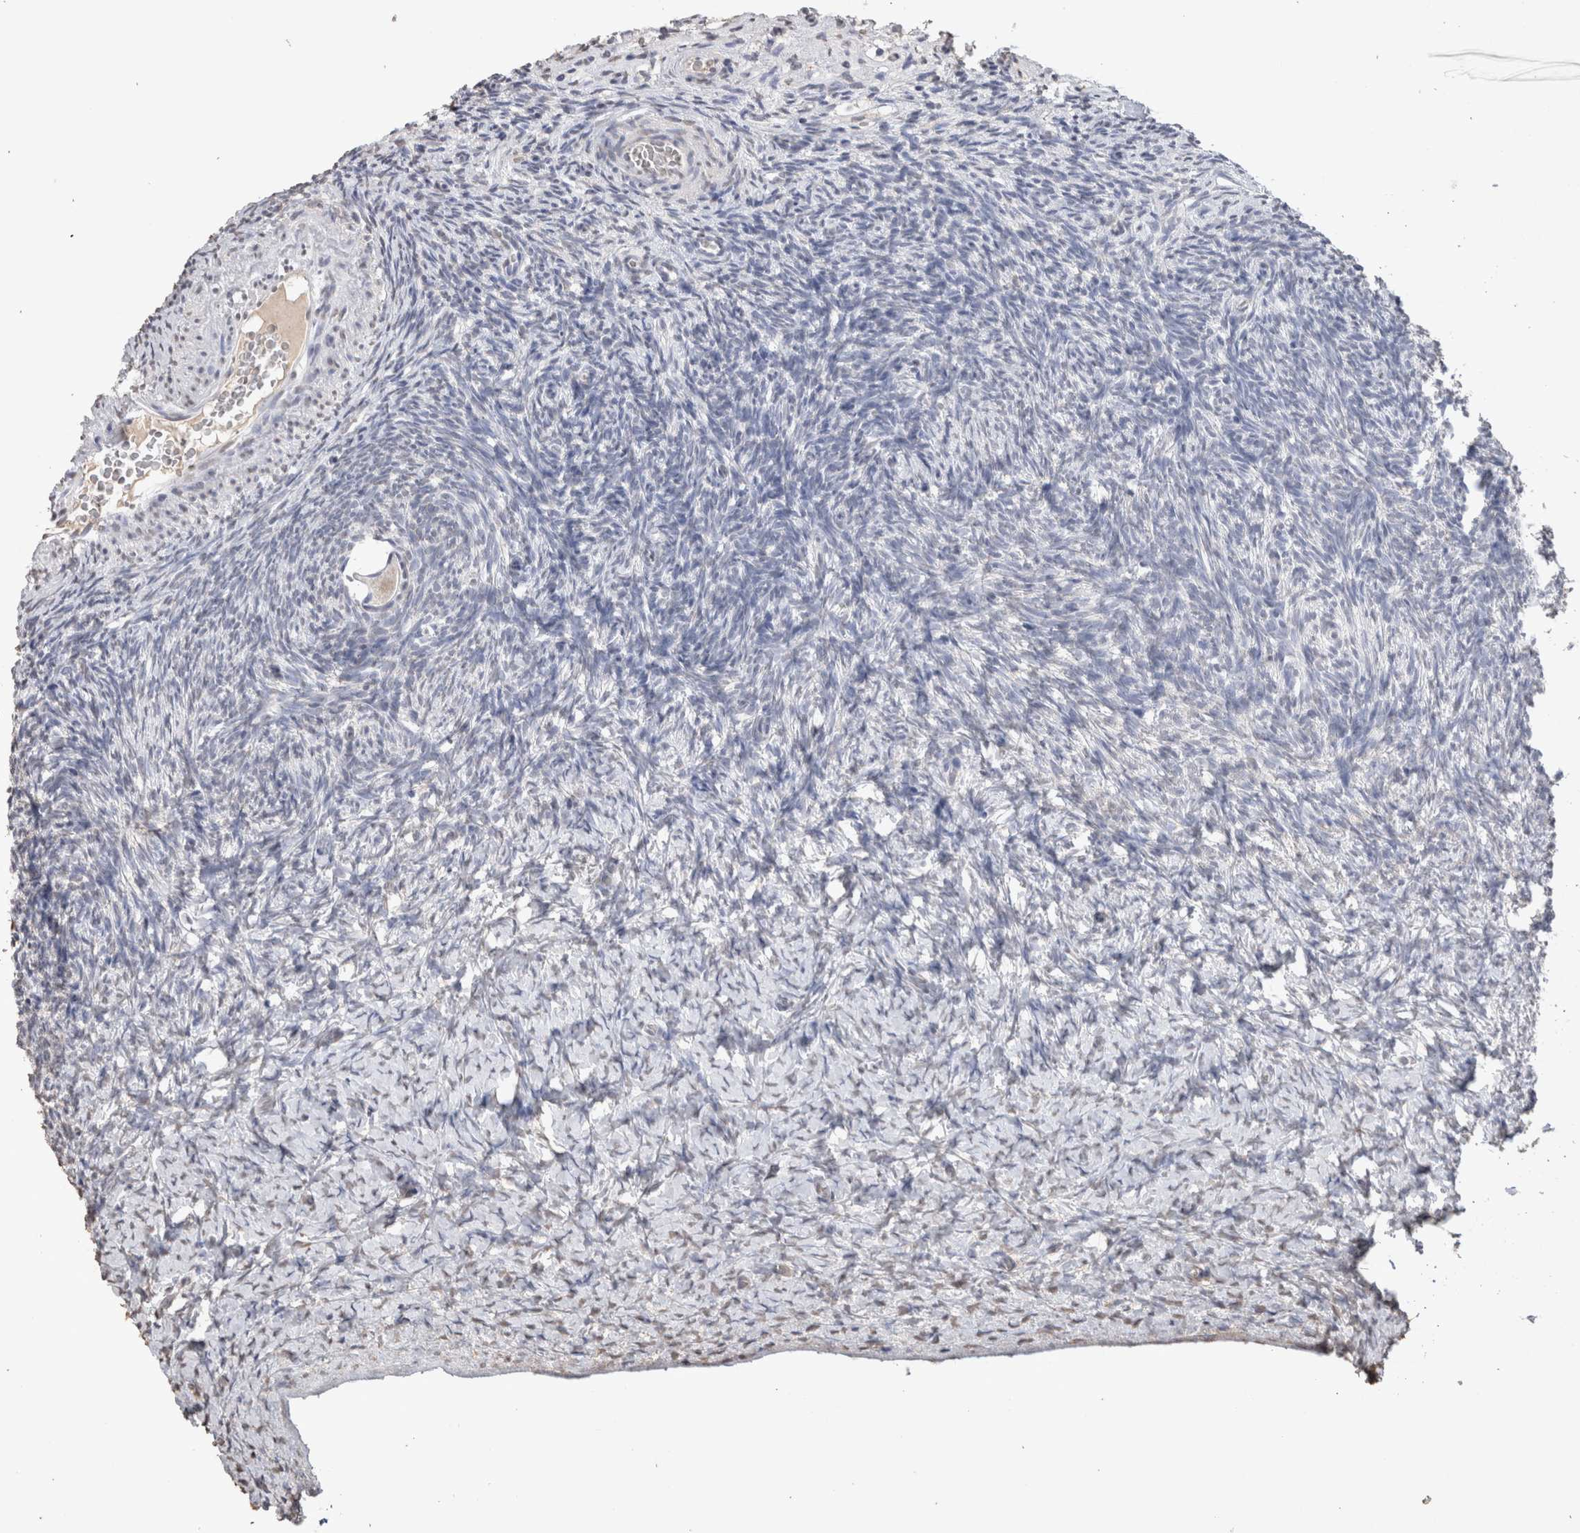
{"staining": {"intensity": "negative", "quantity": "none", "location": "none"}, "tissue": "ovary", "cell_type": "Follicle cells", "image_type": "normal", "snomed": [{"axis": "morphology", "description": "Normal tissue, NOS"}, {"axis": "topography", "description": "Ovary"}], "caption": "Immunohistochemistry (IHC) of normal human ovary demonstrates no expression in follicle cells.", "gene": "LGALS2", "patient": {"sex": "female", "age": 34}}